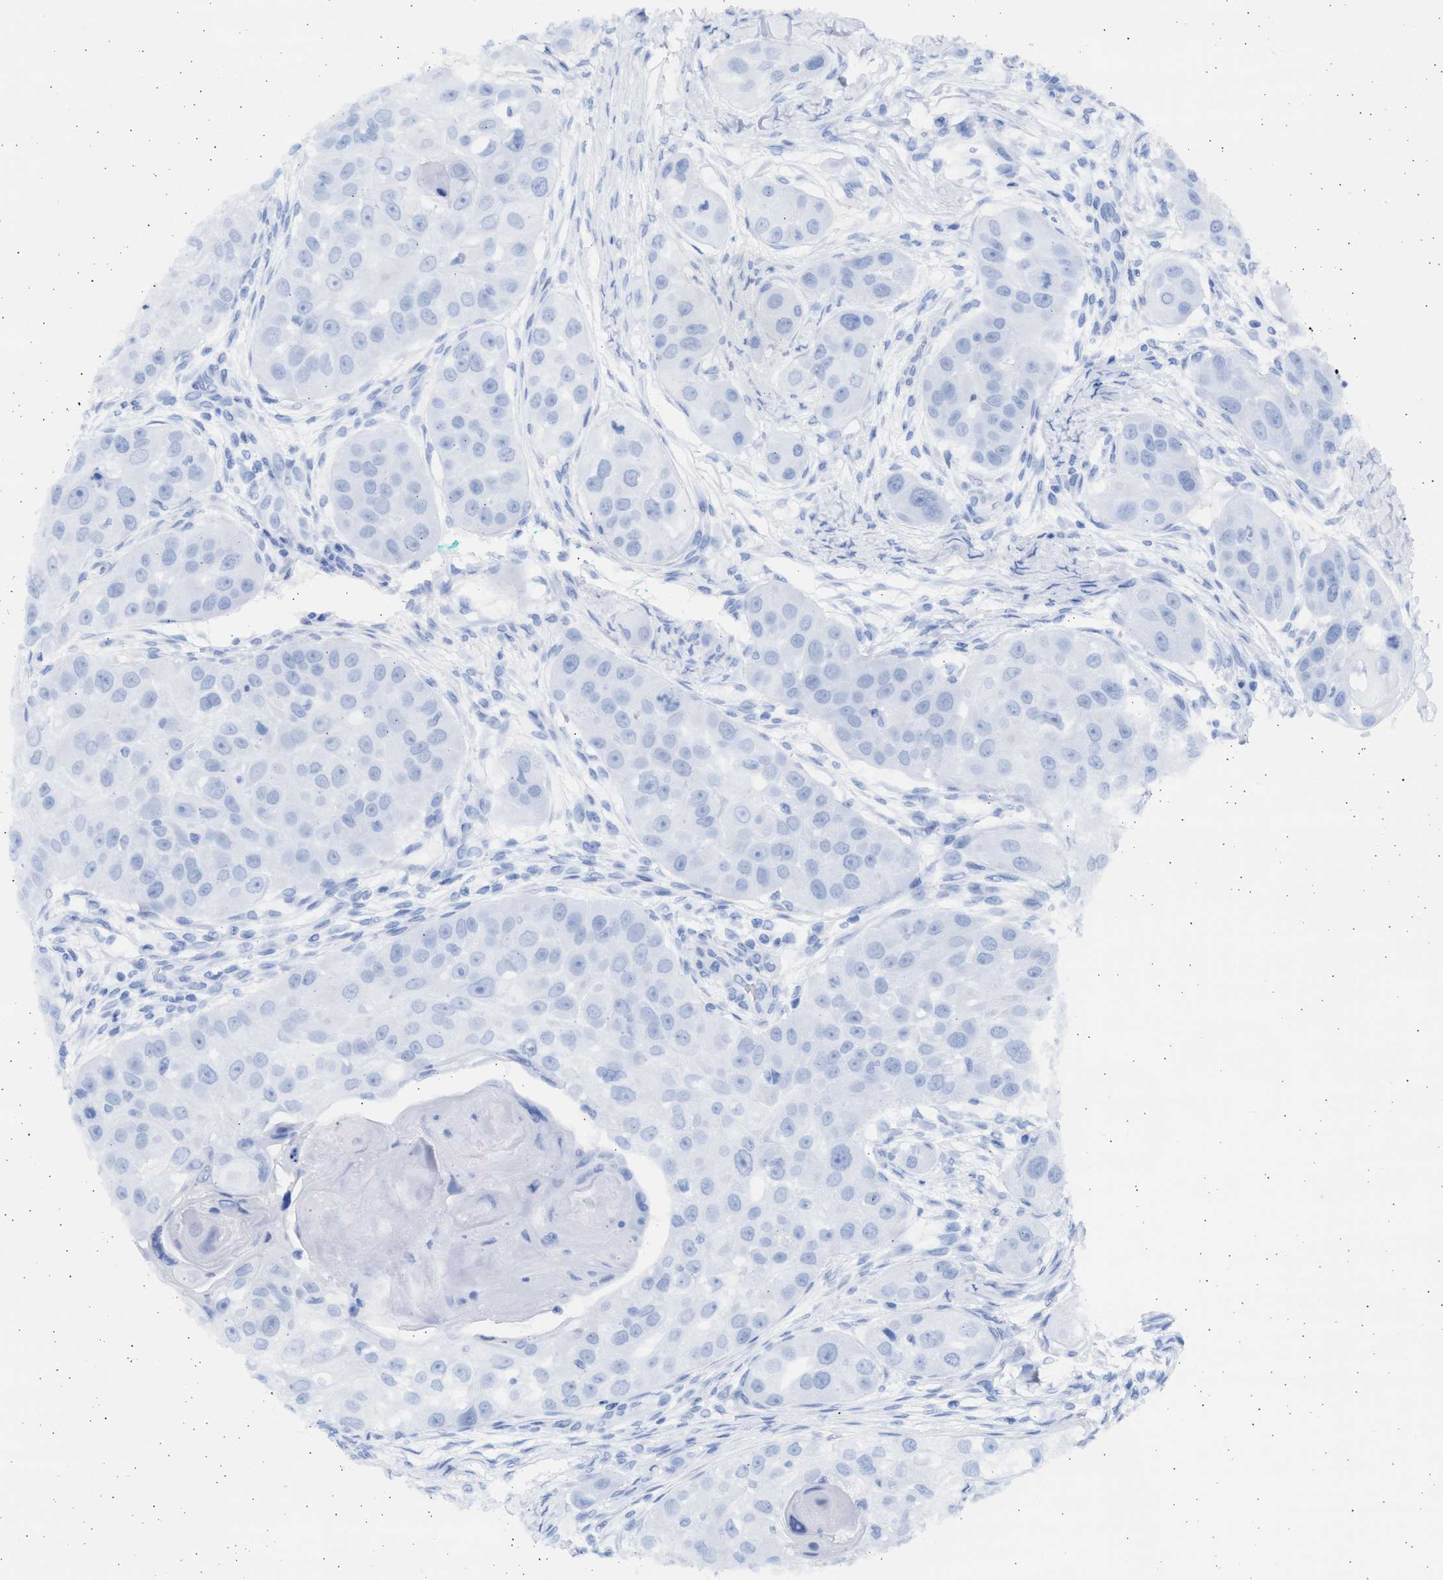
{"staining": {"intensity": "negative", "quantity": "none", "location": "none"}, "tissue": "head and neck cancer", "cell_type": "Tumor cells", "image_type": "cancer", "snomed": [{"axis": "morphology", "description": "Normal tissue, NOS"}, {"axis": "morphology", "description": "Squamous cell carcinoma, NOS"}, {"axis": "topography", "description": "Skeletal muscle"}, {"axis": "topography", "description": "Head-Neck"}], "caption": "Immunohistochemical staining of human head and neck cancer (squamous cell carcinoma) reveals no significant positivity in tumor cells.", "gene": "ALDOC", "patient": {"sex": "male", "age": 51}}